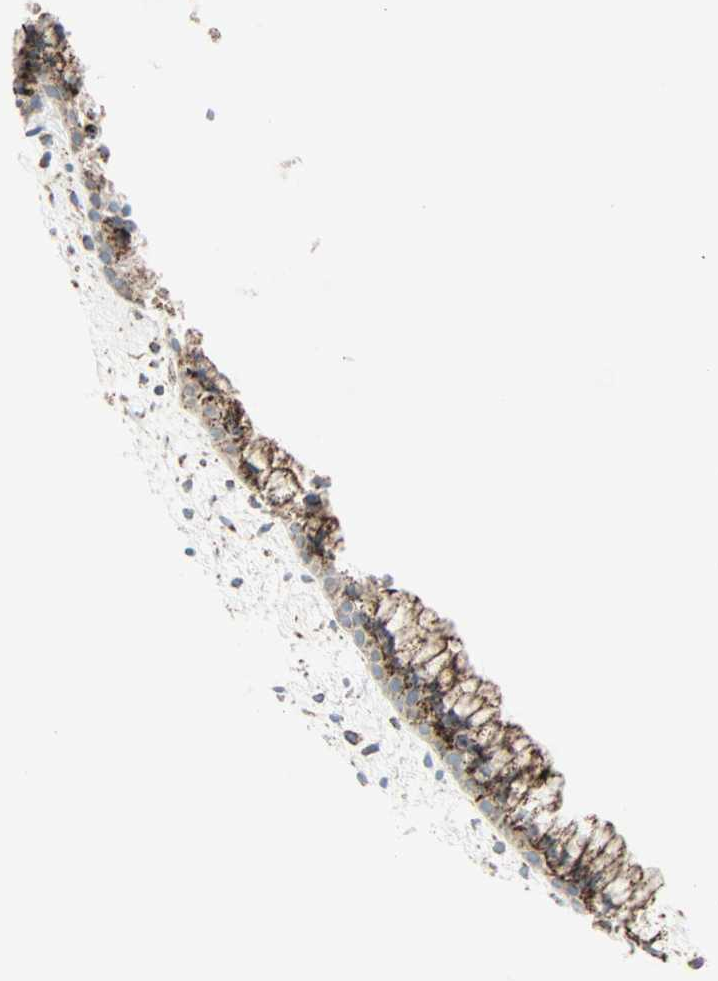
{"staining": {"intensity": "strong", "quantity": ">75%", "location": "cytoplasmic/membranous"}, "tissue": "cervix", "cell_type": "Glandular cells", "image_type": "normal", "snomed": [{"axis": "morphology", "description": "Normal tissue, NOS"}, {"axis": "topography", "description": "Cervix"}], "caption": "Glandular cells exhibit high levels of strong cytoplasmic/membranous staining in approximately >75% of cells in benign cervix. (brown staining indicates protein expression, while blue staining denotes nuclei).", "gene": "IDH2", "patient": {"sex": "female", "age": 39}}